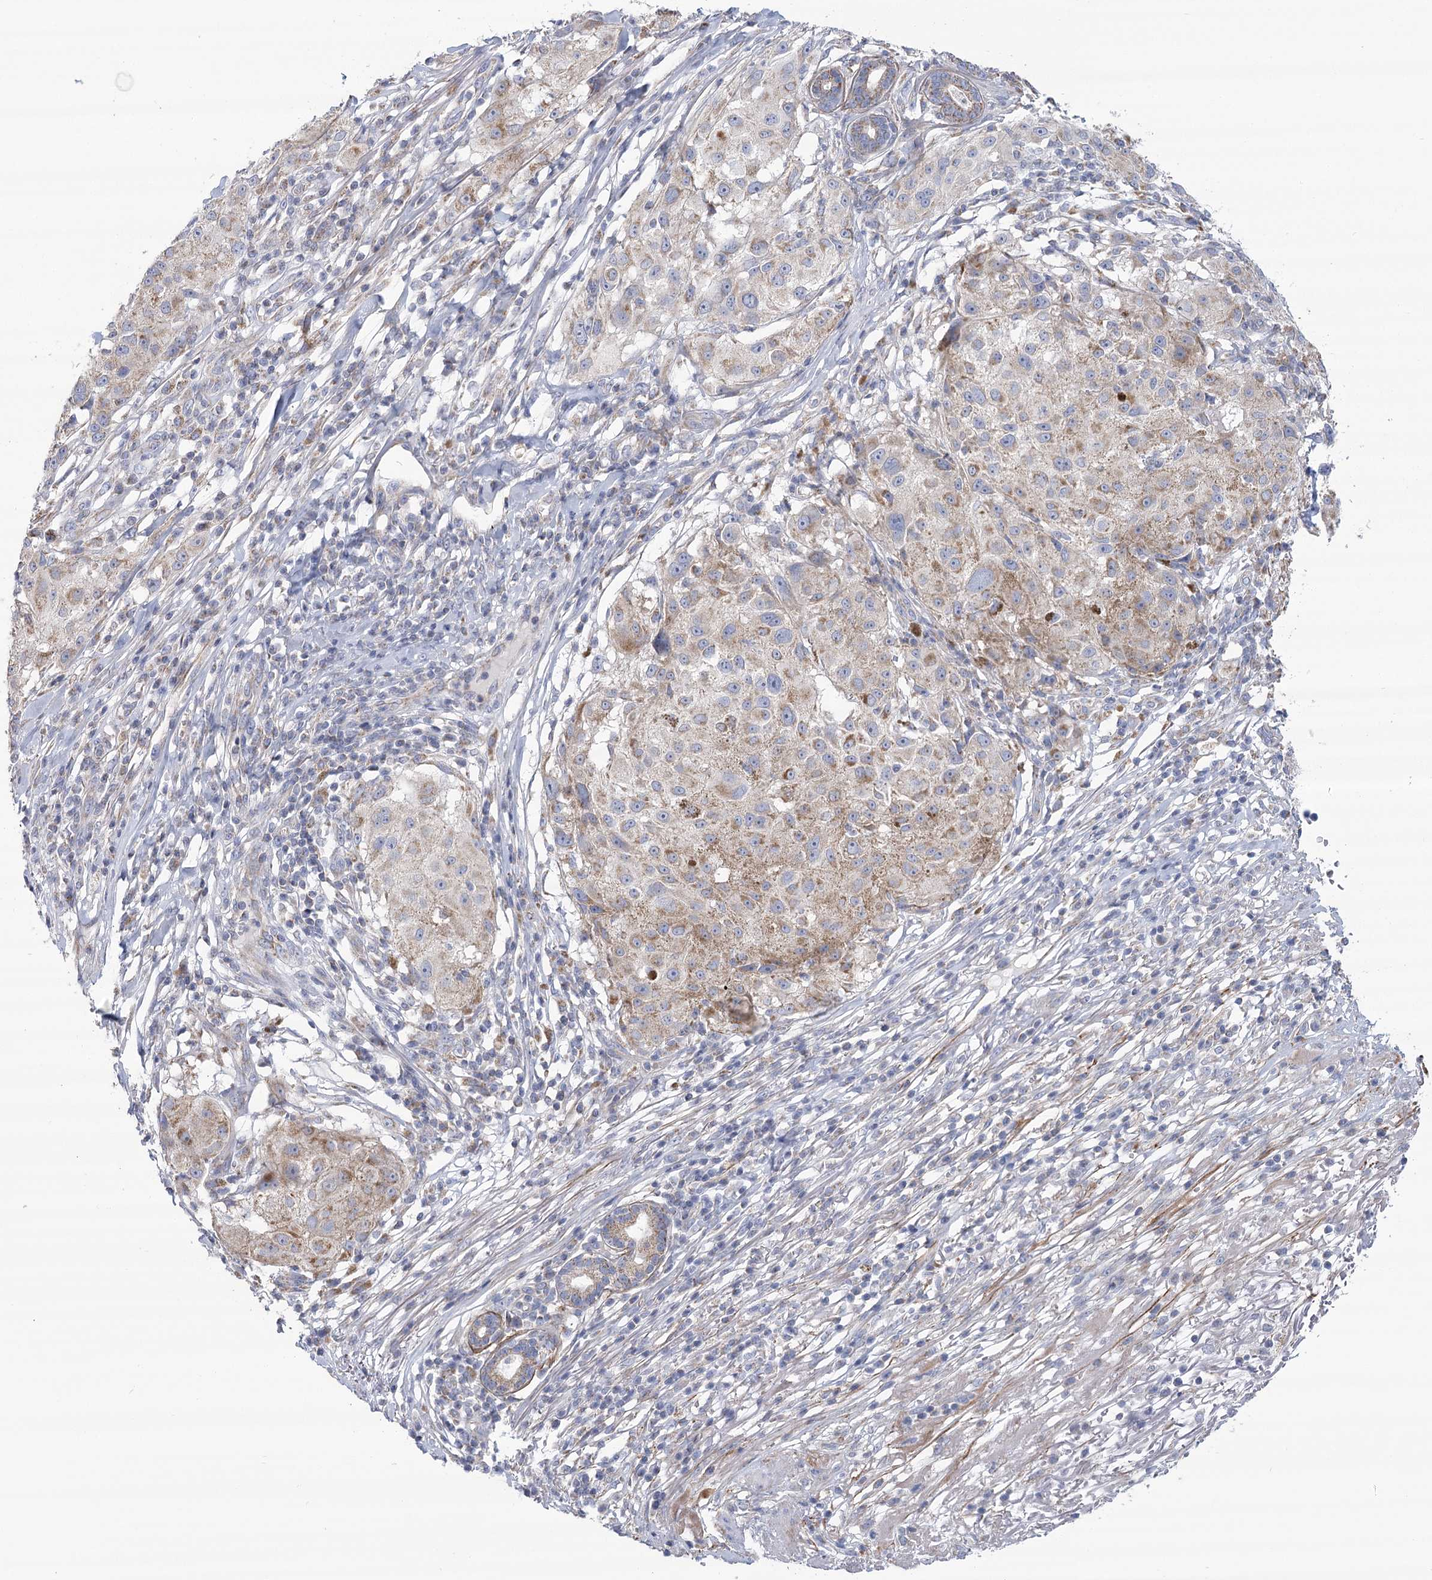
{"staining": {"intensity": "moderate", "quantity": "<25%", "location": "cytoplasmic/membranous"}, "tissue": "melanoma", "cell_type": "Tumor cells", "image_type": "cancer", "snomed": [{"axis": "morphology", "description": "Necrosis, NOS"}, {"axis": "morphology", "description": "Malignant melanoma, NOS"}, {"axis": "topography", "description": "Skin"}], "caption": "Malignant melanoma stained with a brown dye shows moderate cytoplasmic/membranous positive expression in about <25% of tumor cells.", "gene": "SNX7", "patient": {"sex": "female", "age": 87}}